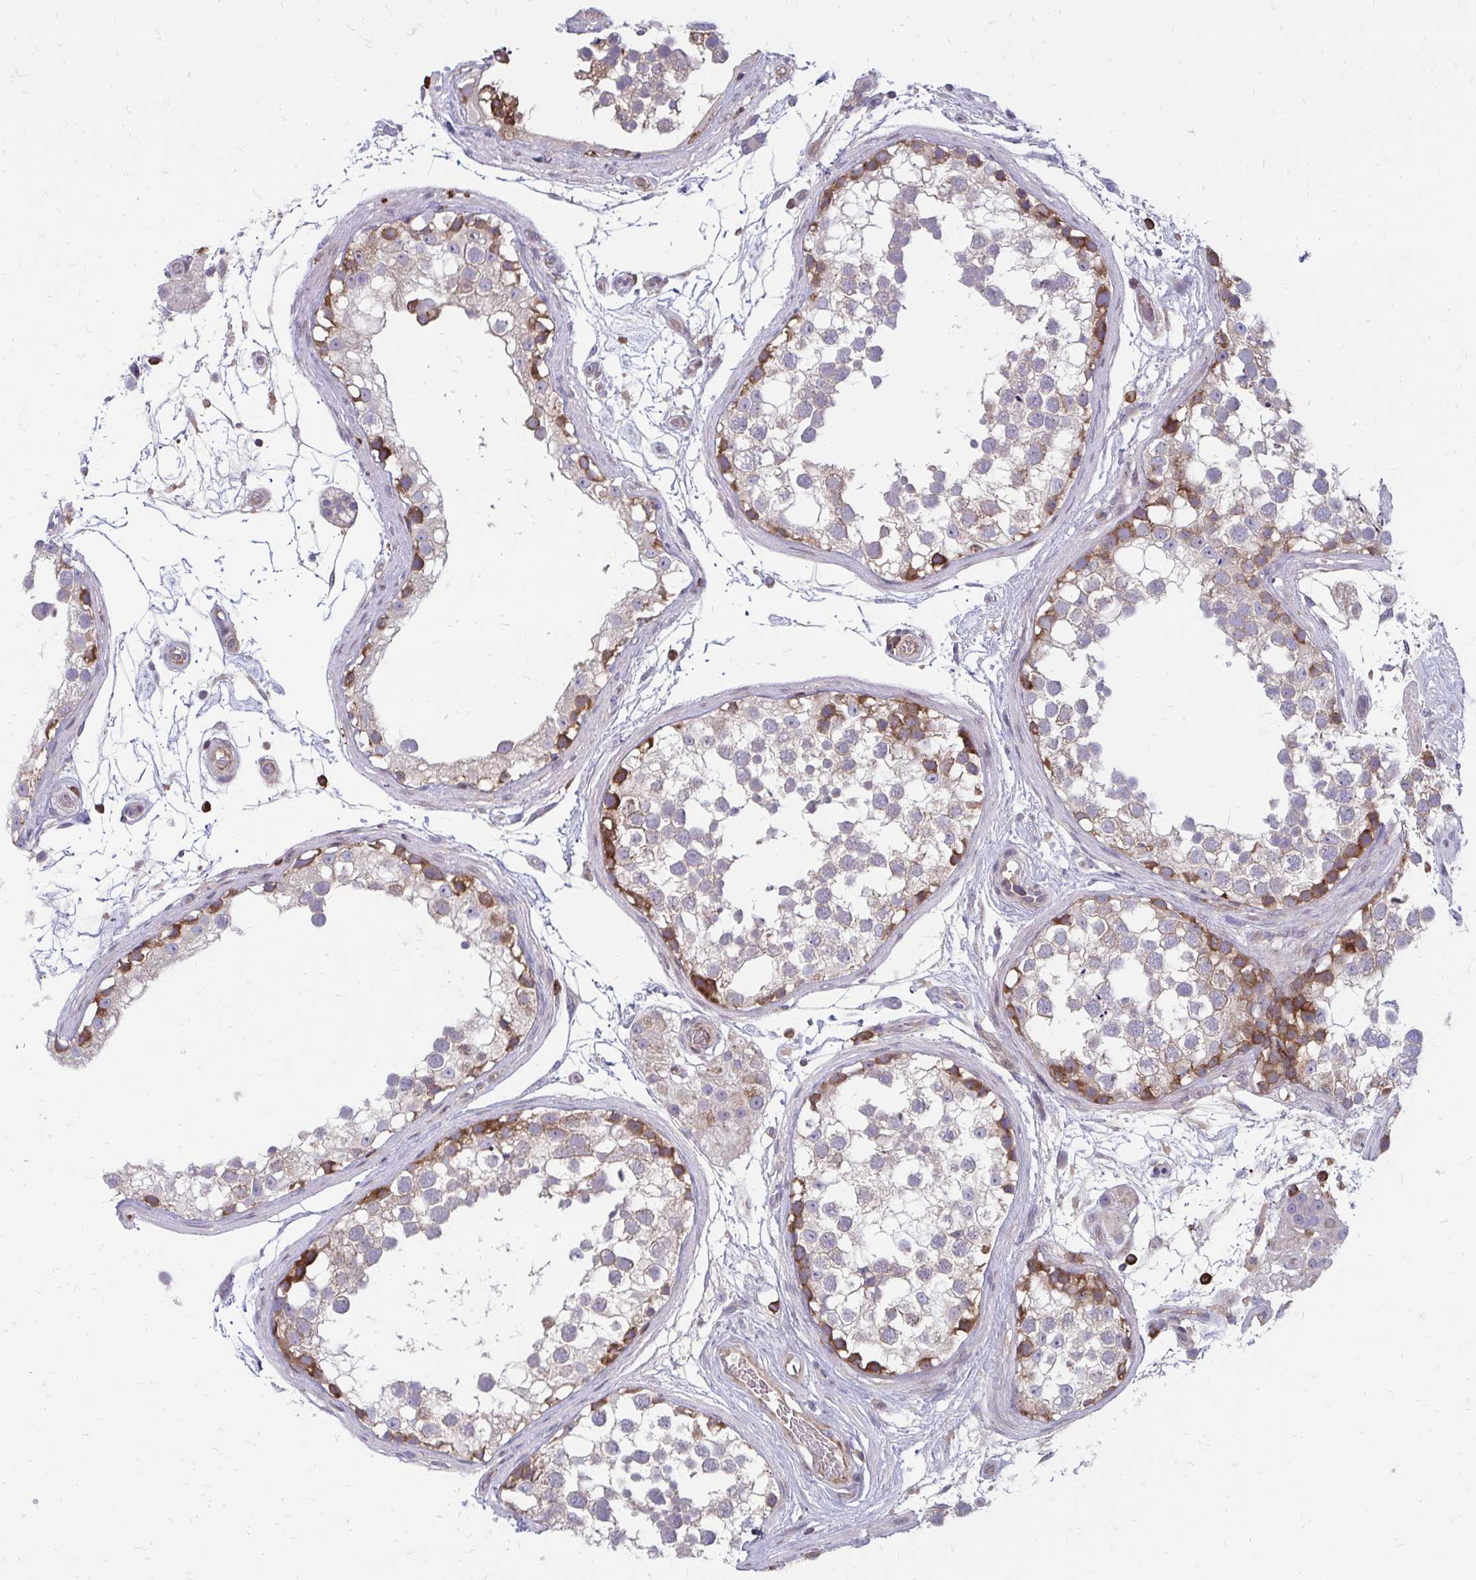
{"staining": {"intensity": "strong", "quantity": "<25%", "location": "cytoplasmic/membranous"}, "tissue": "testis", "cell_type": "Cells in seminiferous ducts", "image_type": "normal", "snomed": [{"axis": "morphology", "description": "Normal tissue, NOS"}, {"axis": "morphology", "description": "Seminoma, NOS"}, {"axis": "topography", "description": "Testis"}], "caption": "Normal testis was stained to show a protein in brown. There is medium levels of strong cytoplasmic/membranous expression in approximately <25% of cells in seminiferous ducts. (IHC, brightfield microscopy, high magnification).", "gene": "ASAP1", "patient": {"sex": "male", "age": 65}}